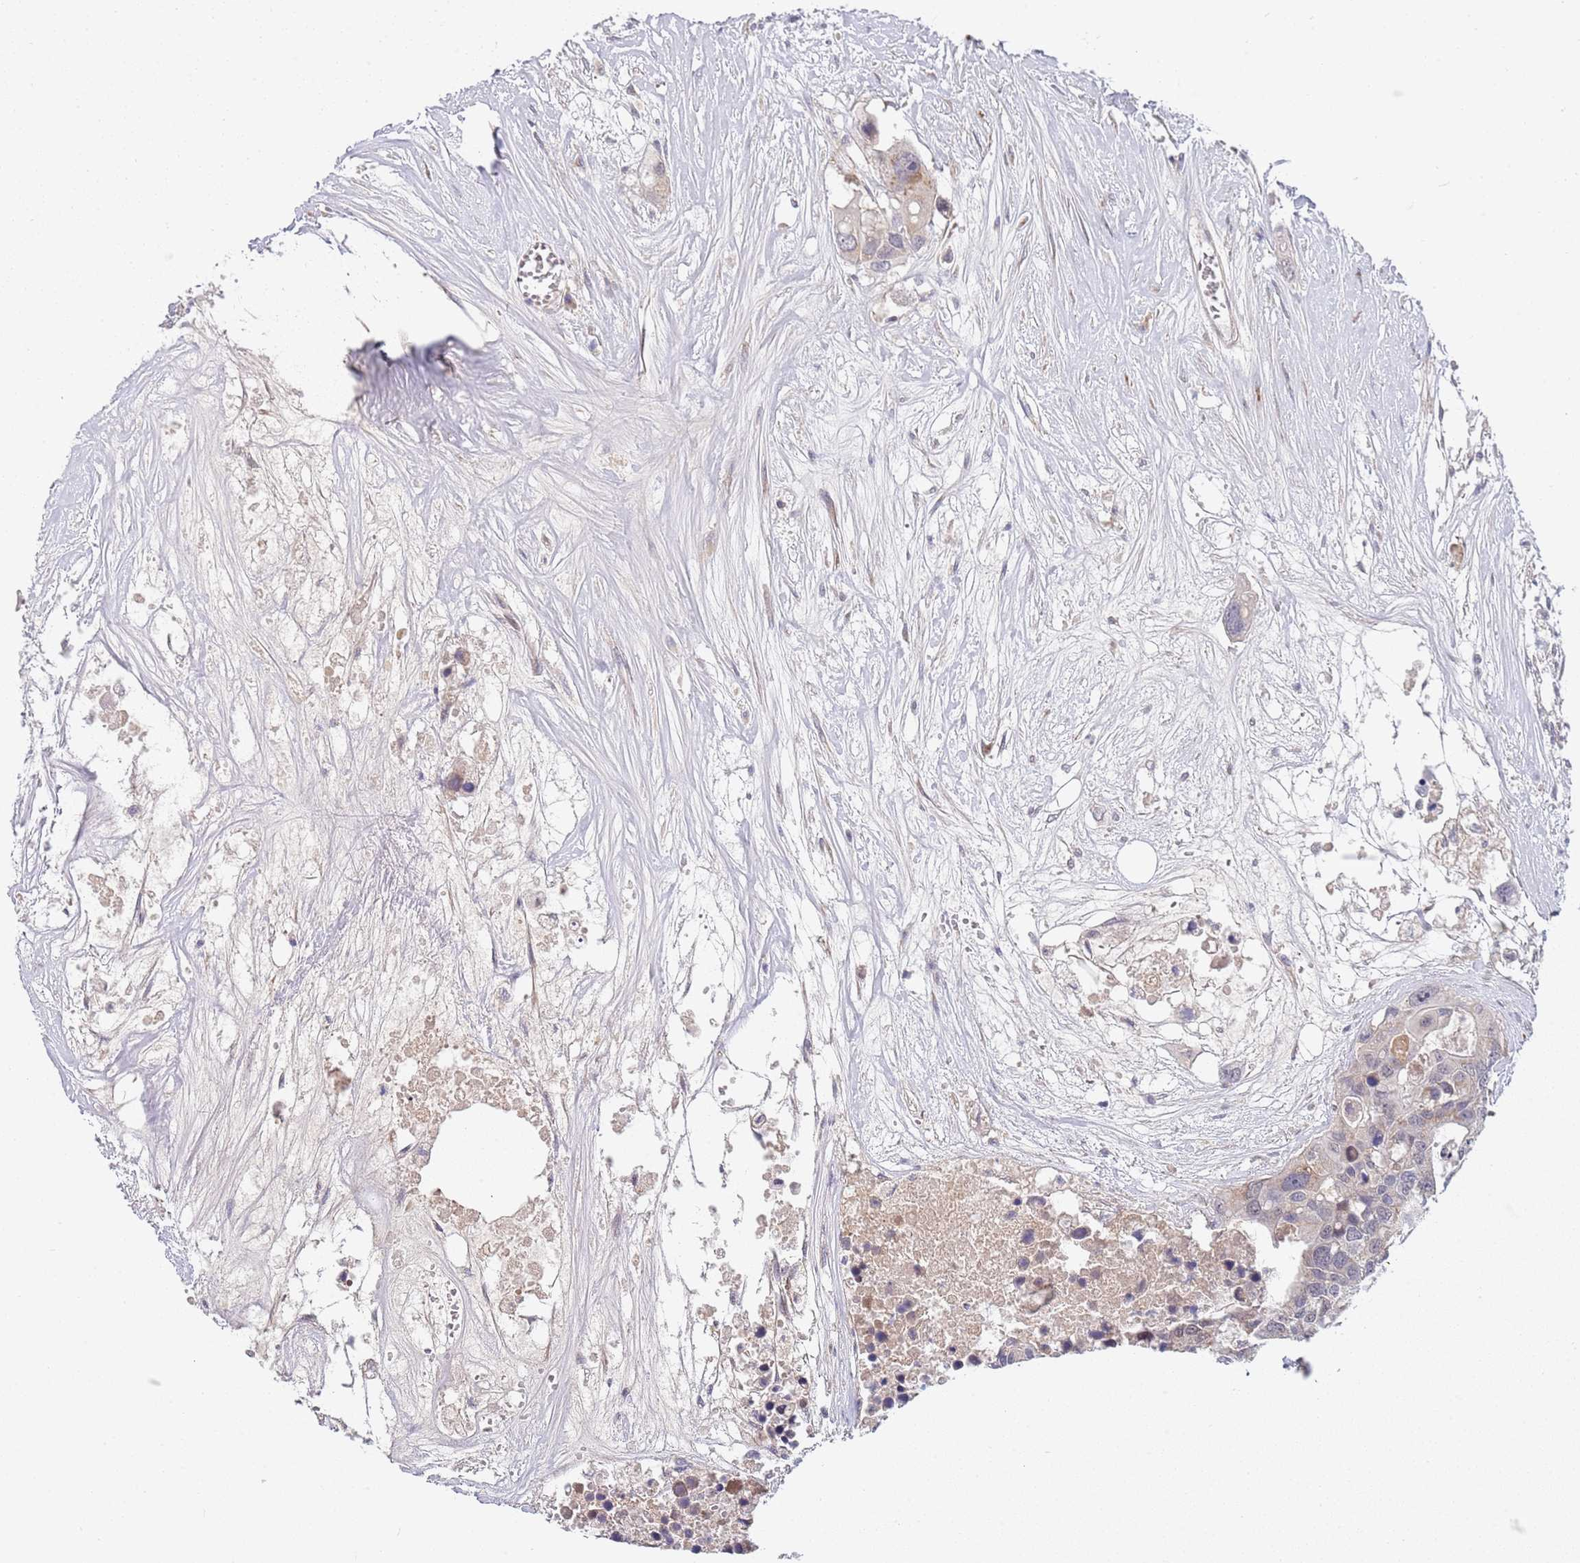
{"staining": {"intensity": "negative", "quantity": "none", "location": "none"}, "tissue": "colorectal cancer", "cell_type": "Tumor cells", "image_type": "cancer", "snomed": [{"axis": "morphology", "description": "Adenocarcinoma, NOS"}, {"axis": "topography", "description": "Colon"}], "caption": "Colorectal adenocarcinoma stained for a protein using IHC demonstrates no expression tumor cells.", "gene": "B4GALT4", "patient": {"sex": "male", "age": 77}}